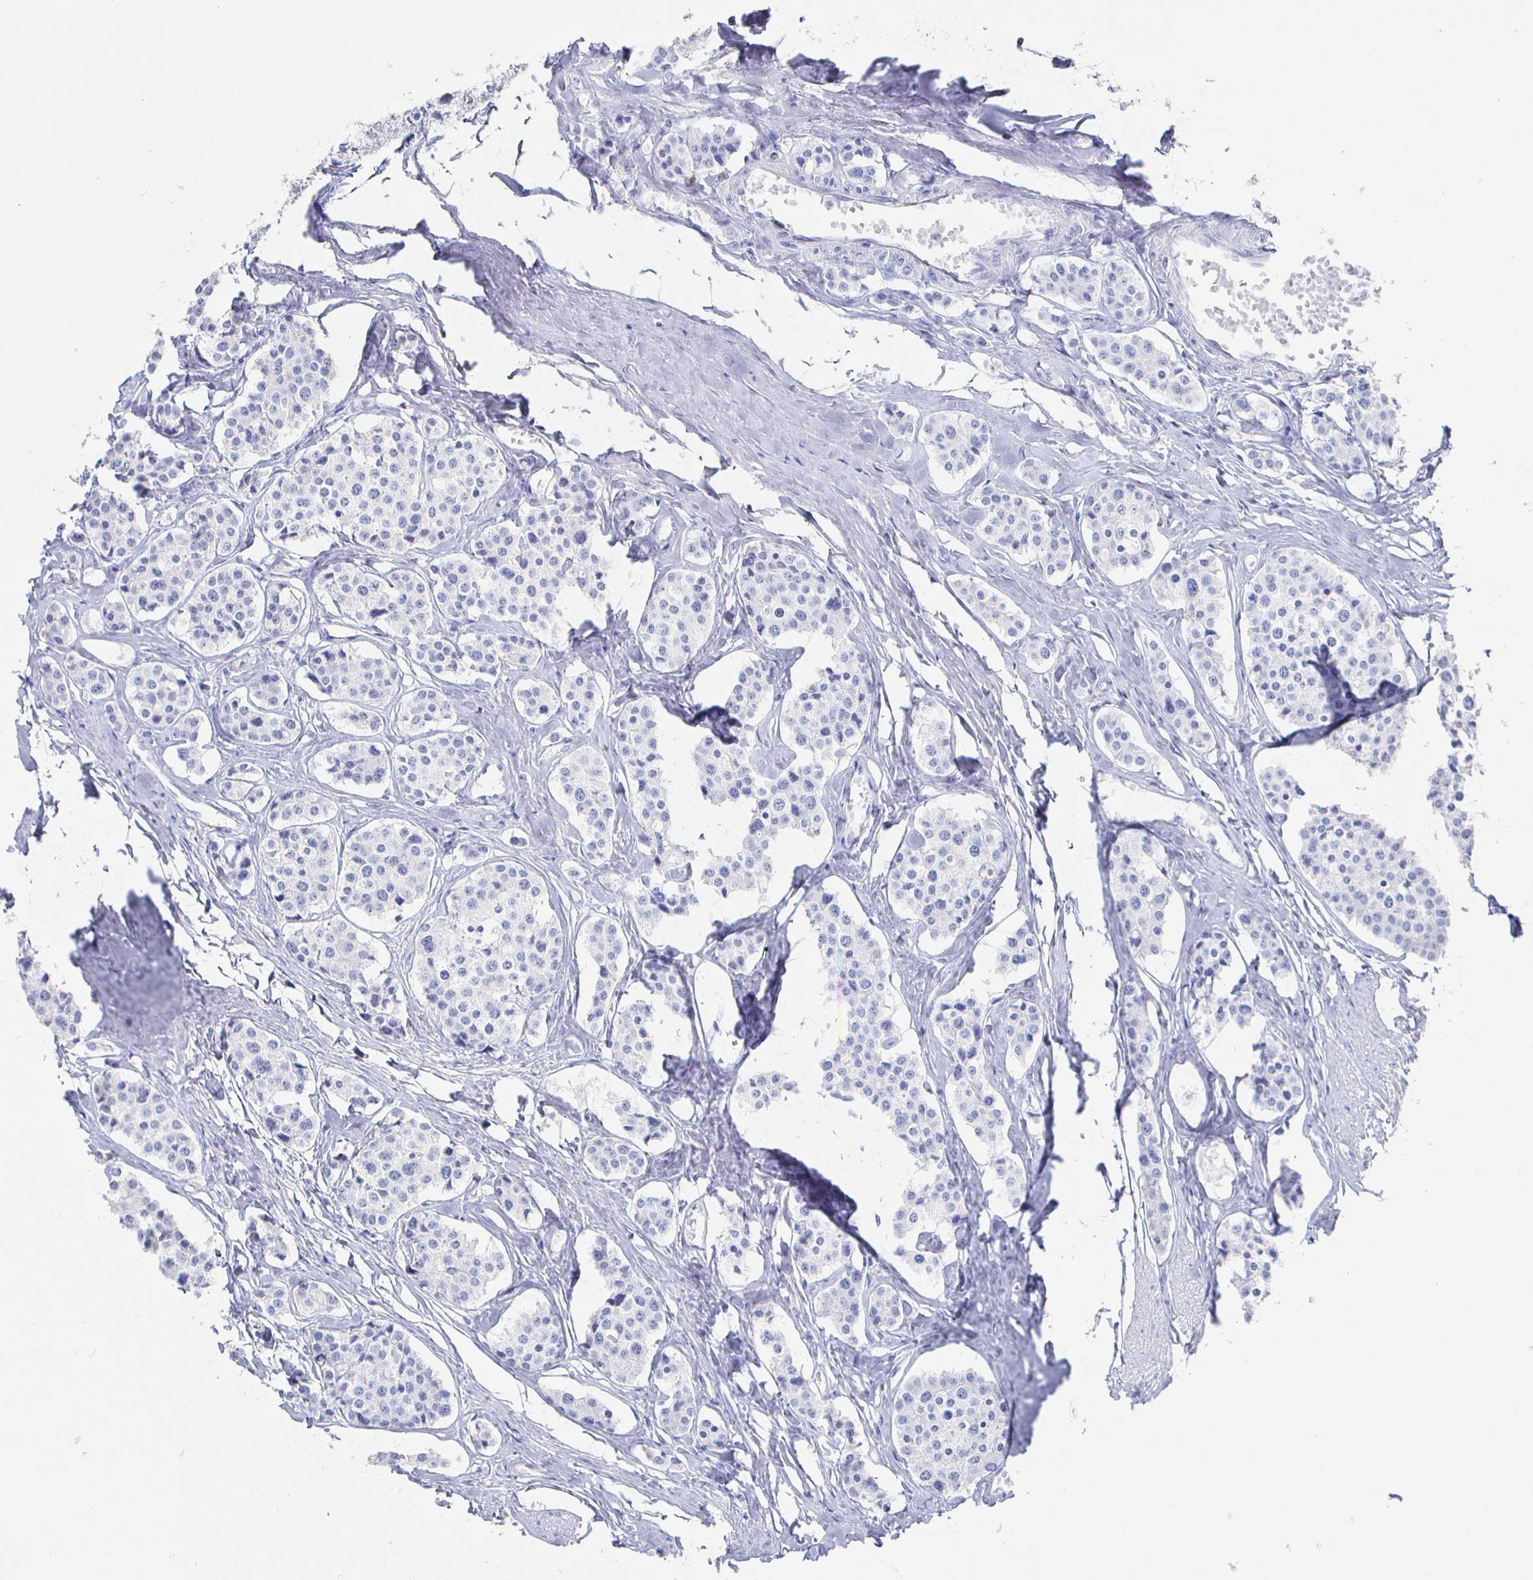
{"staining": {"intensity": "negative", "quantity": "none", "location": "none"}, "tissue": "carcinoid", "cell_type": "Tumor cells", "image_type": "cancer", "snomed": [{"axis": "morphology", "description": "Carcinoid, malignant, NOS"}, {"axis": "topography", "description": "Small intestine"}], "caption": "This is an immunohistochemistry image of carcinoid (malignant). There is no positivity in tumor cells.", "gene": "CLCA1", "patient": {"sex": "male", "age": 60}}